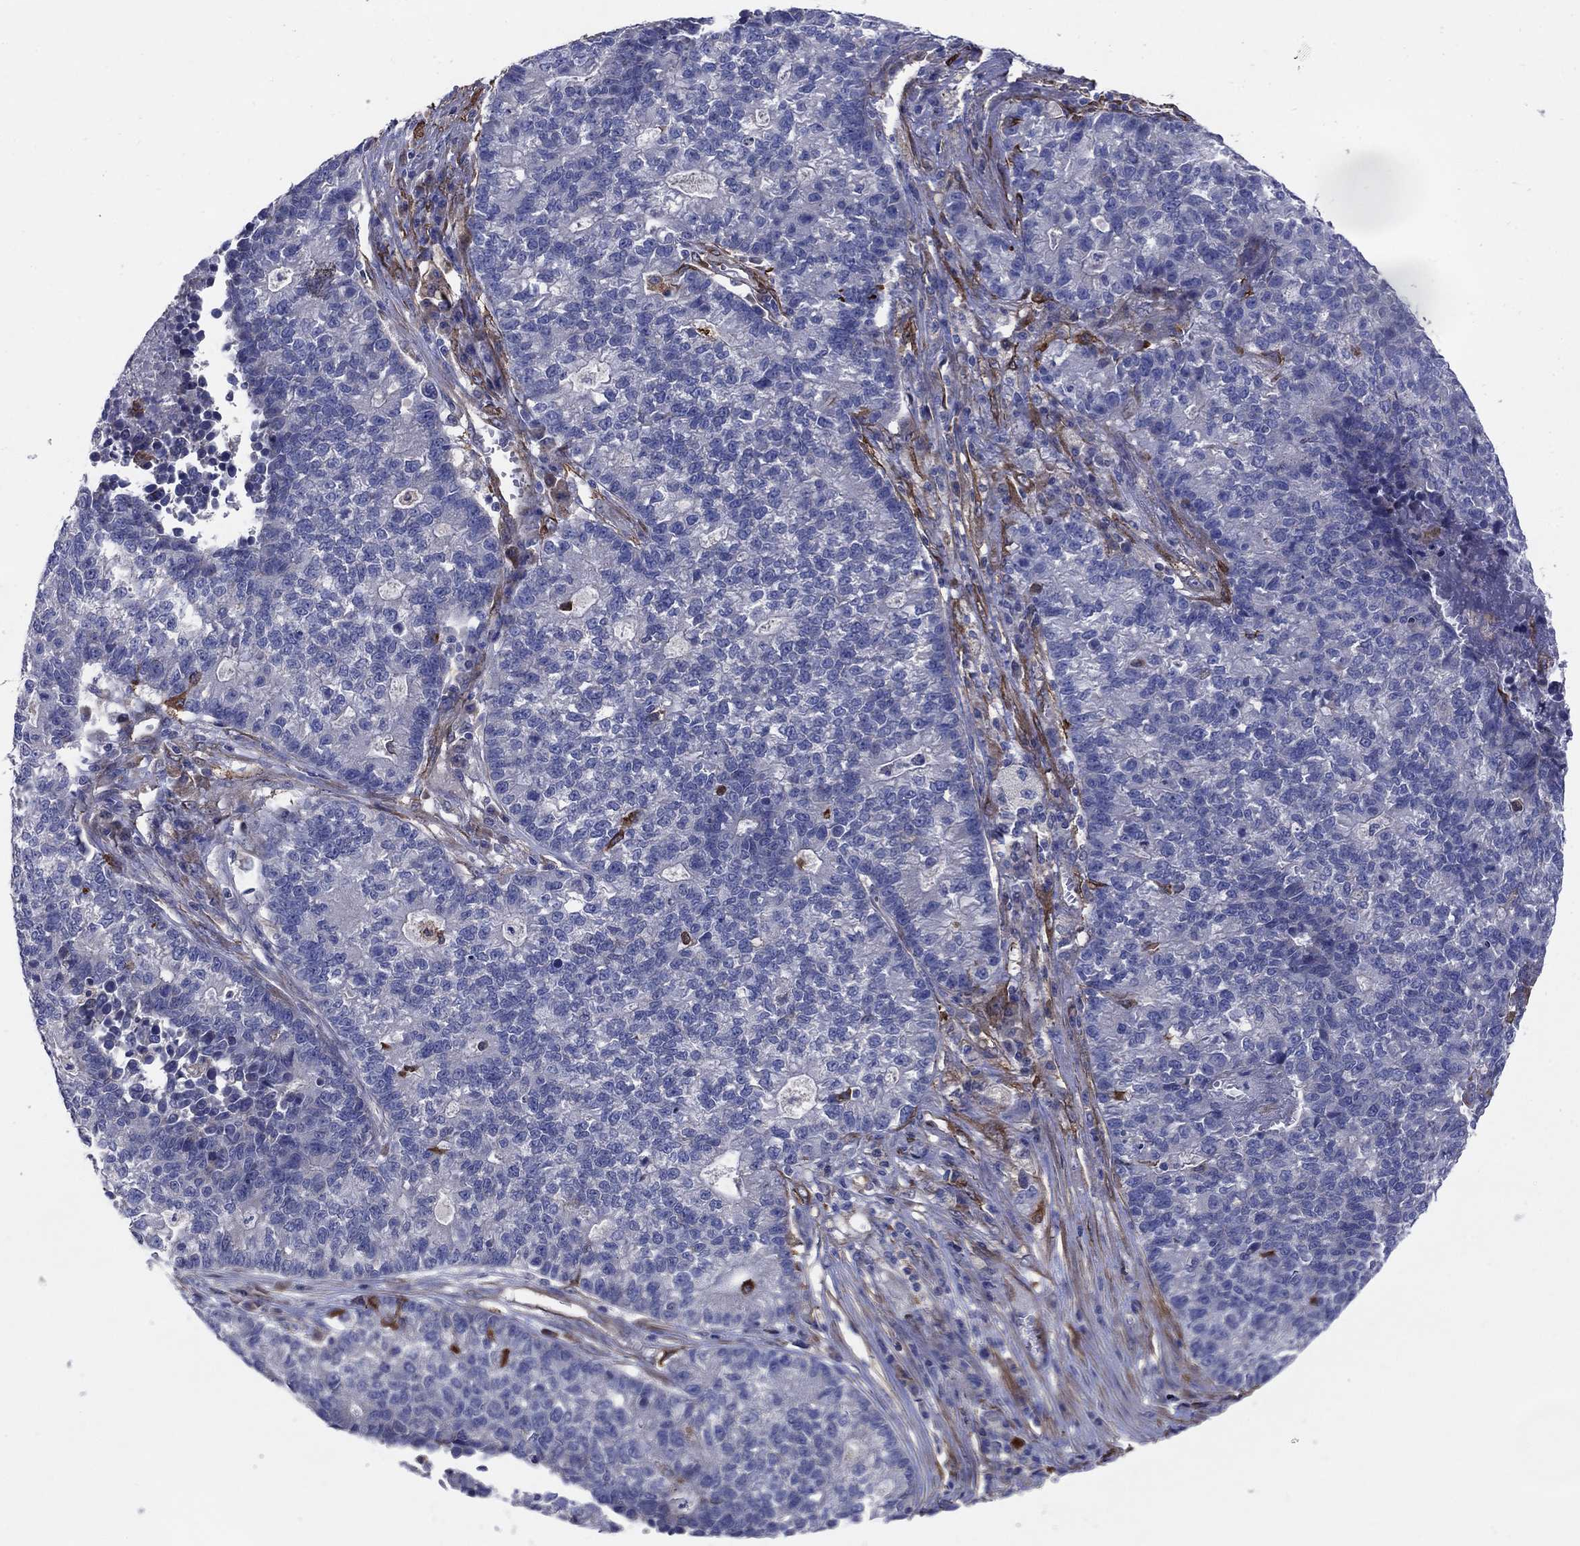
{"staining": {"intensity": "negative", "quantity": "none", "location": "none"}, "tissue": "lung cancer", "cell_type": "Tumor cells", "image_type": "cancer", "snomed": [{"axis": "morphology", "description": "Adenocarcinoma, NOS"}, {"axis": "topography", "description": "Lung"}], "caption": "This is an immunohistochemistry (IHC) image of human lung adenocarcinoma. There is no positivity in tumor cells.", "gene": "EMP2", "patient": {"sex": "male", "age": 57}}